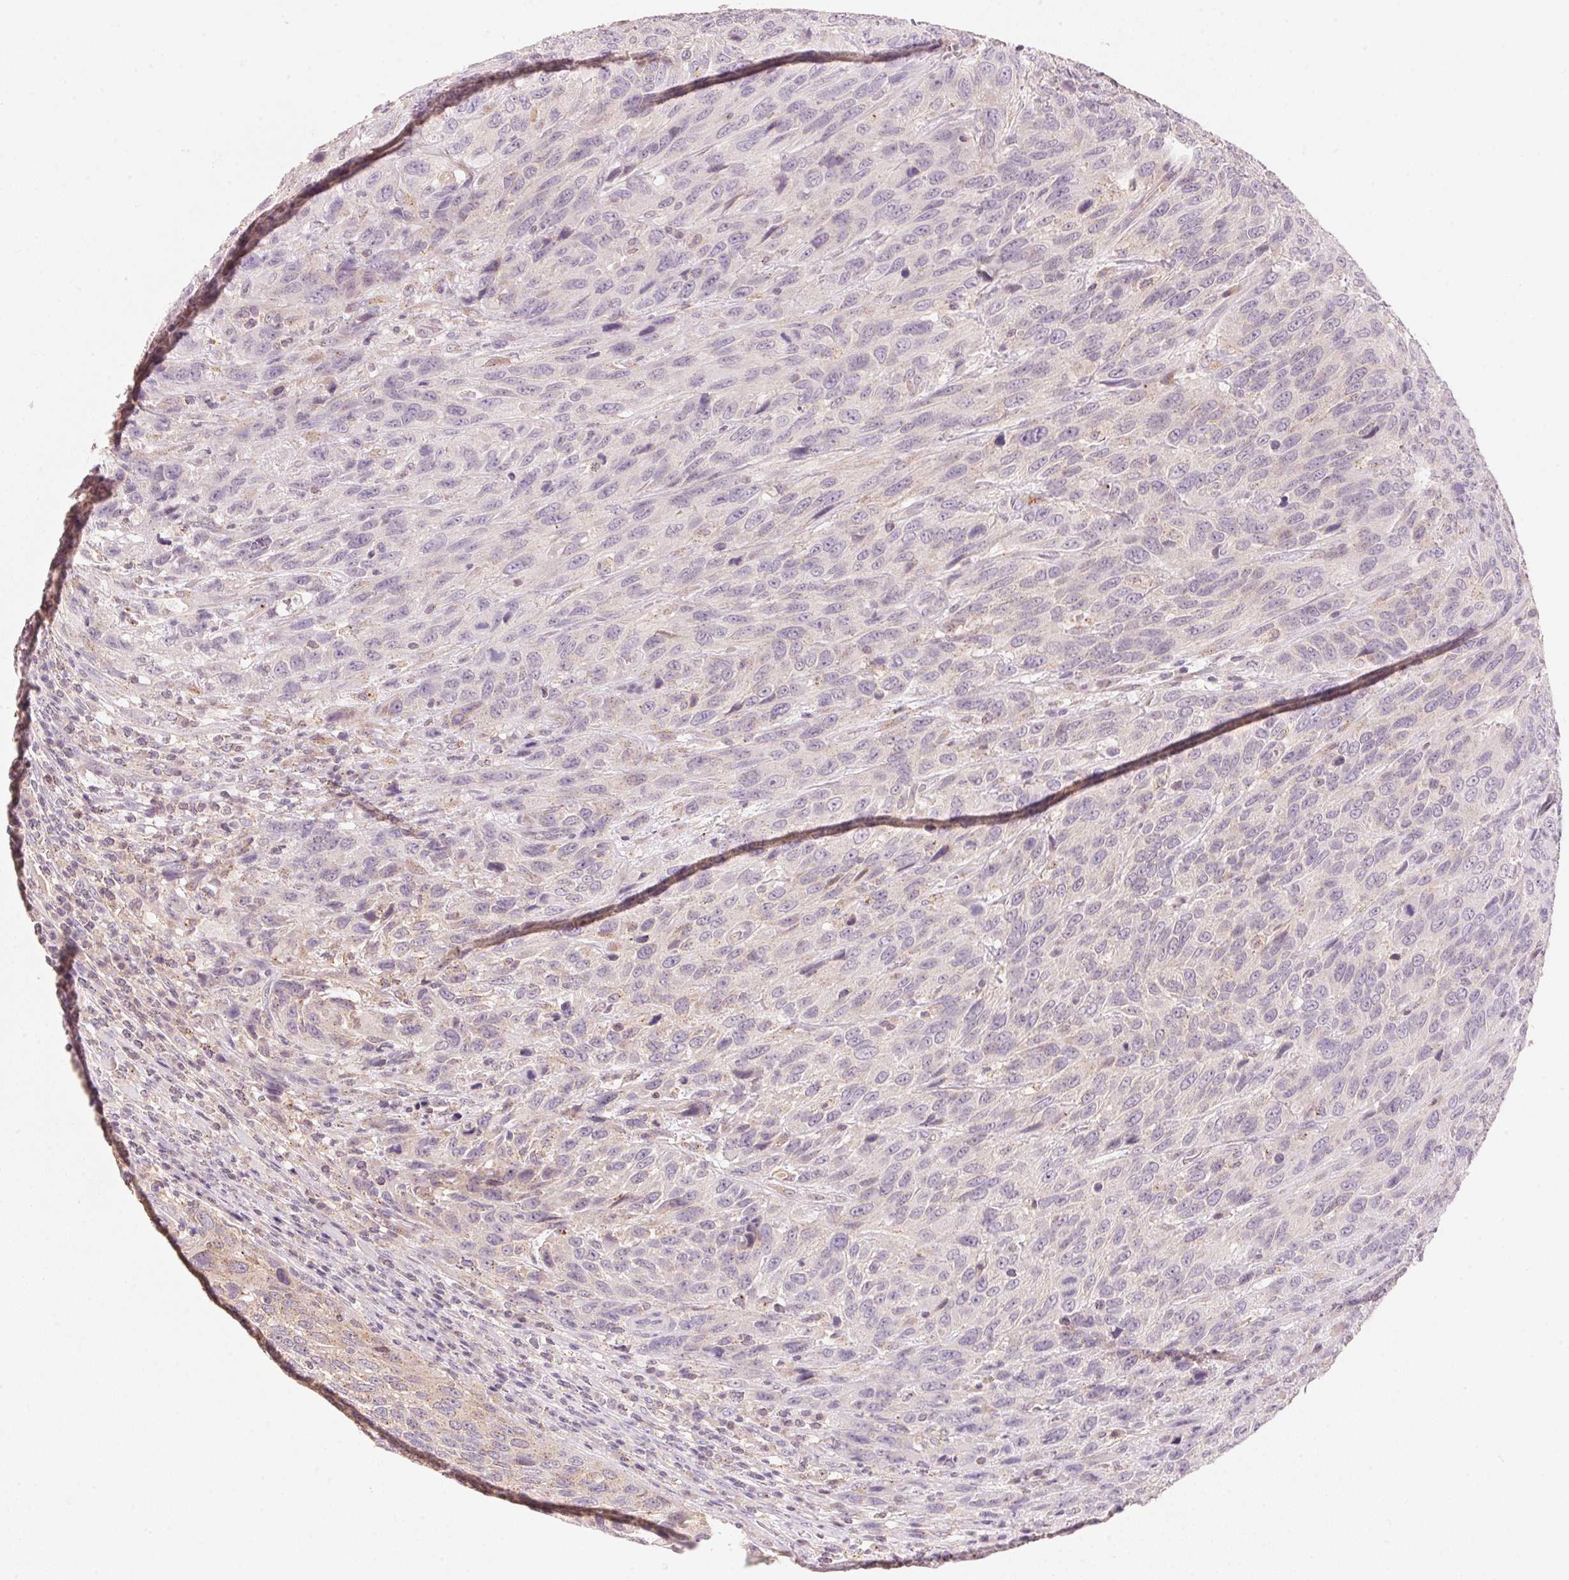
{"staining": {"intensity": "moderate", "quantity": "25%-75%", "location": "cytoplasmic/membranous"}, "tissue": "urothelial cancer", "cell_type": "Tumor cells", "image_type": "cancer", "snomed": [{"axis": "morphology", "description": "Urothelial carcinoma, High grade"}, {"axis": "topography", "description": "Urinary bladder"}], "caption": "Moderate cytoplasmic/membranous staining for a protein is appreciated in approximately 25%-75% of tumor cells of urothelial cancer using immunohistochemistry.", "gene": "HOXB13", "patient": {"sex": "female", "age": 70}}